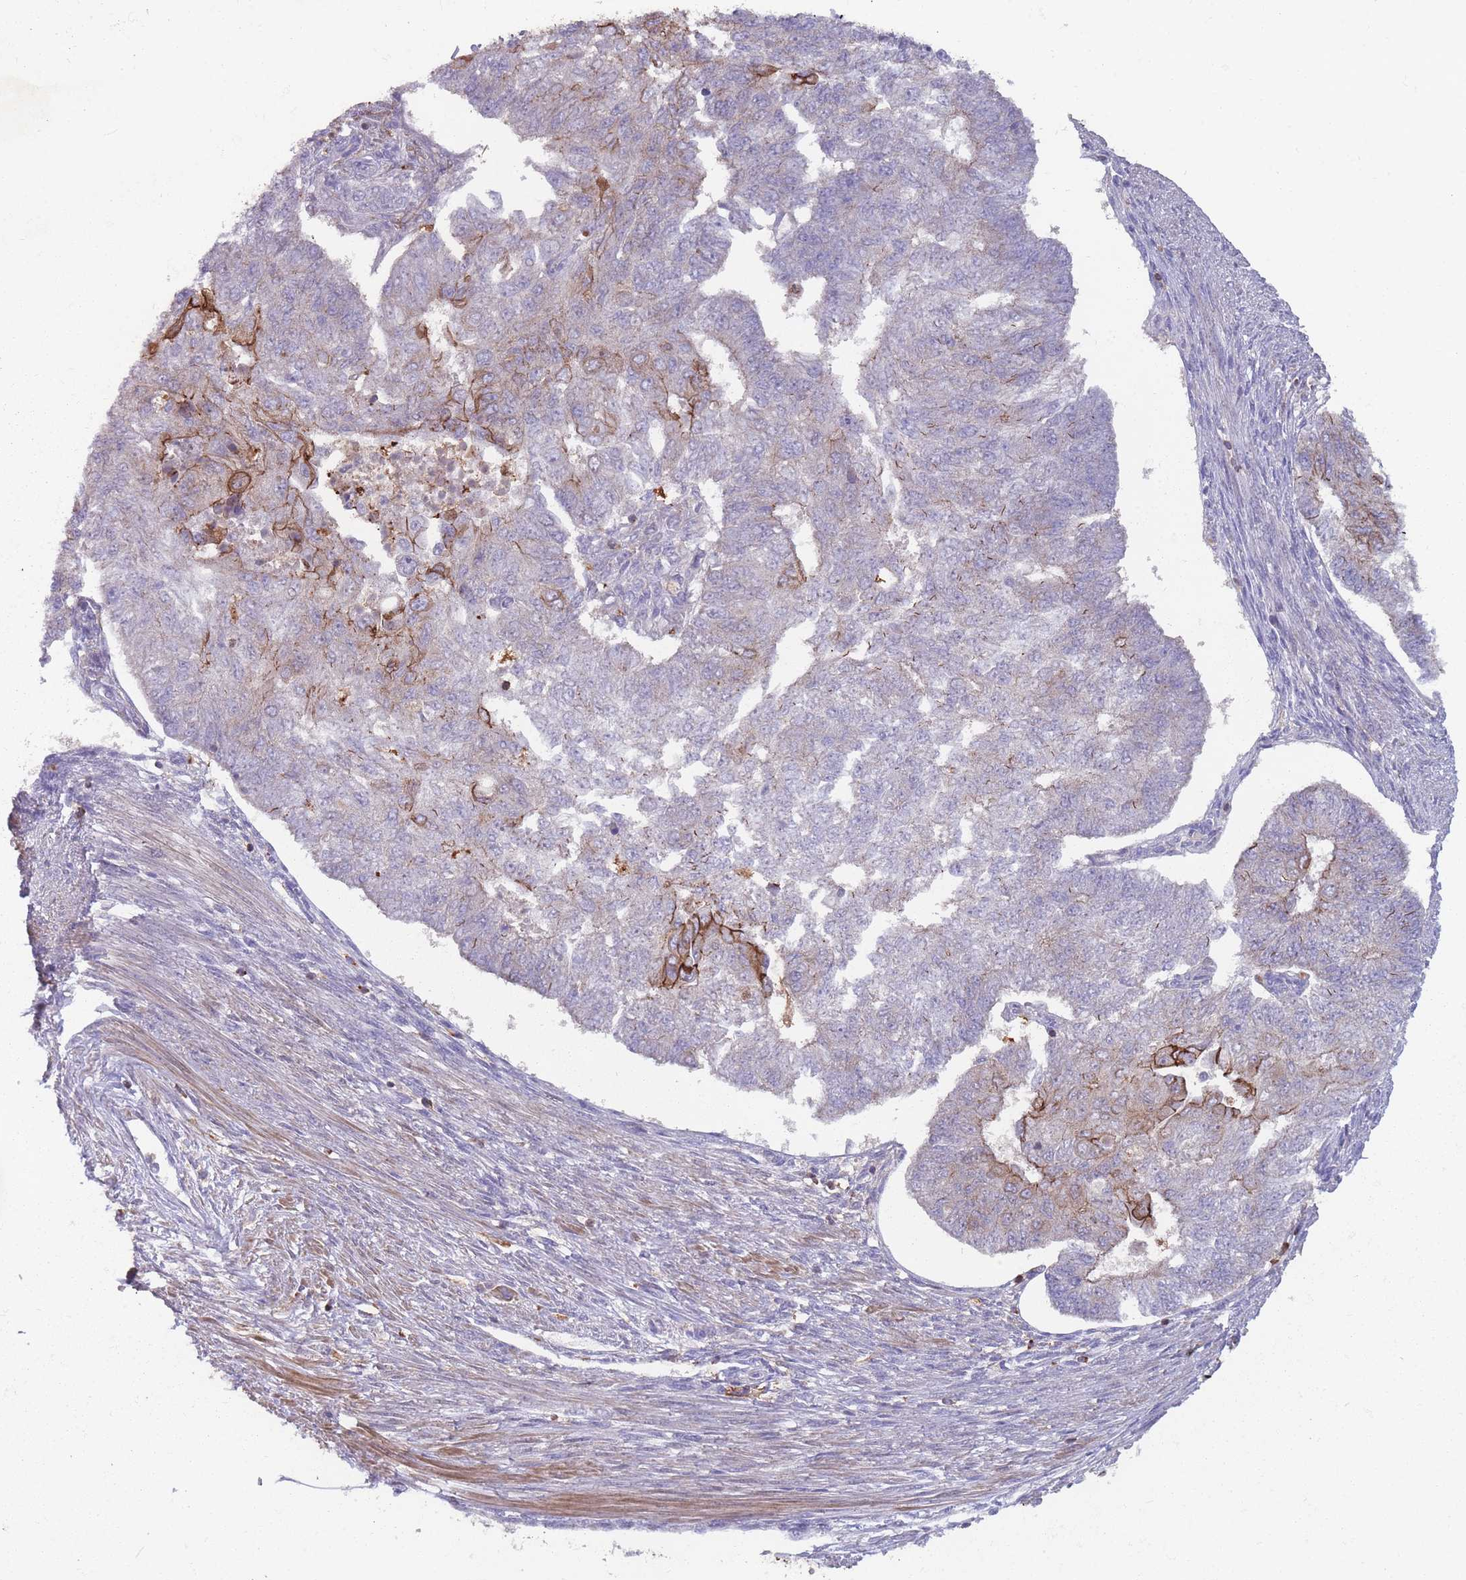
{"staining": {"intensity": "strong", "quantity": "<25%", "location": "cytoplasmic/membranous"}, "tissue": "endometrial cancer", "cell_type": "Tumor cells", "image_type": "cancer", "snomed": [{"axis": "morphology", "description": "Adenocarcinoma, NOS"}, {"axis": "topography", "description": "Endometrium"}], "caption": "Immunohistochemistry image of neoplastic tissue: human adenocarcinoma (endometrial) stained using immunohistochemistry (IHC) shows medium levels of strong protein expression localized specifically in the cytoplasmic/membranous of tumor cells, appearing as a cytoplasmic/membranous brown color.", "gene": "CD33", "patient": {"sex": "female", "age": 32}}